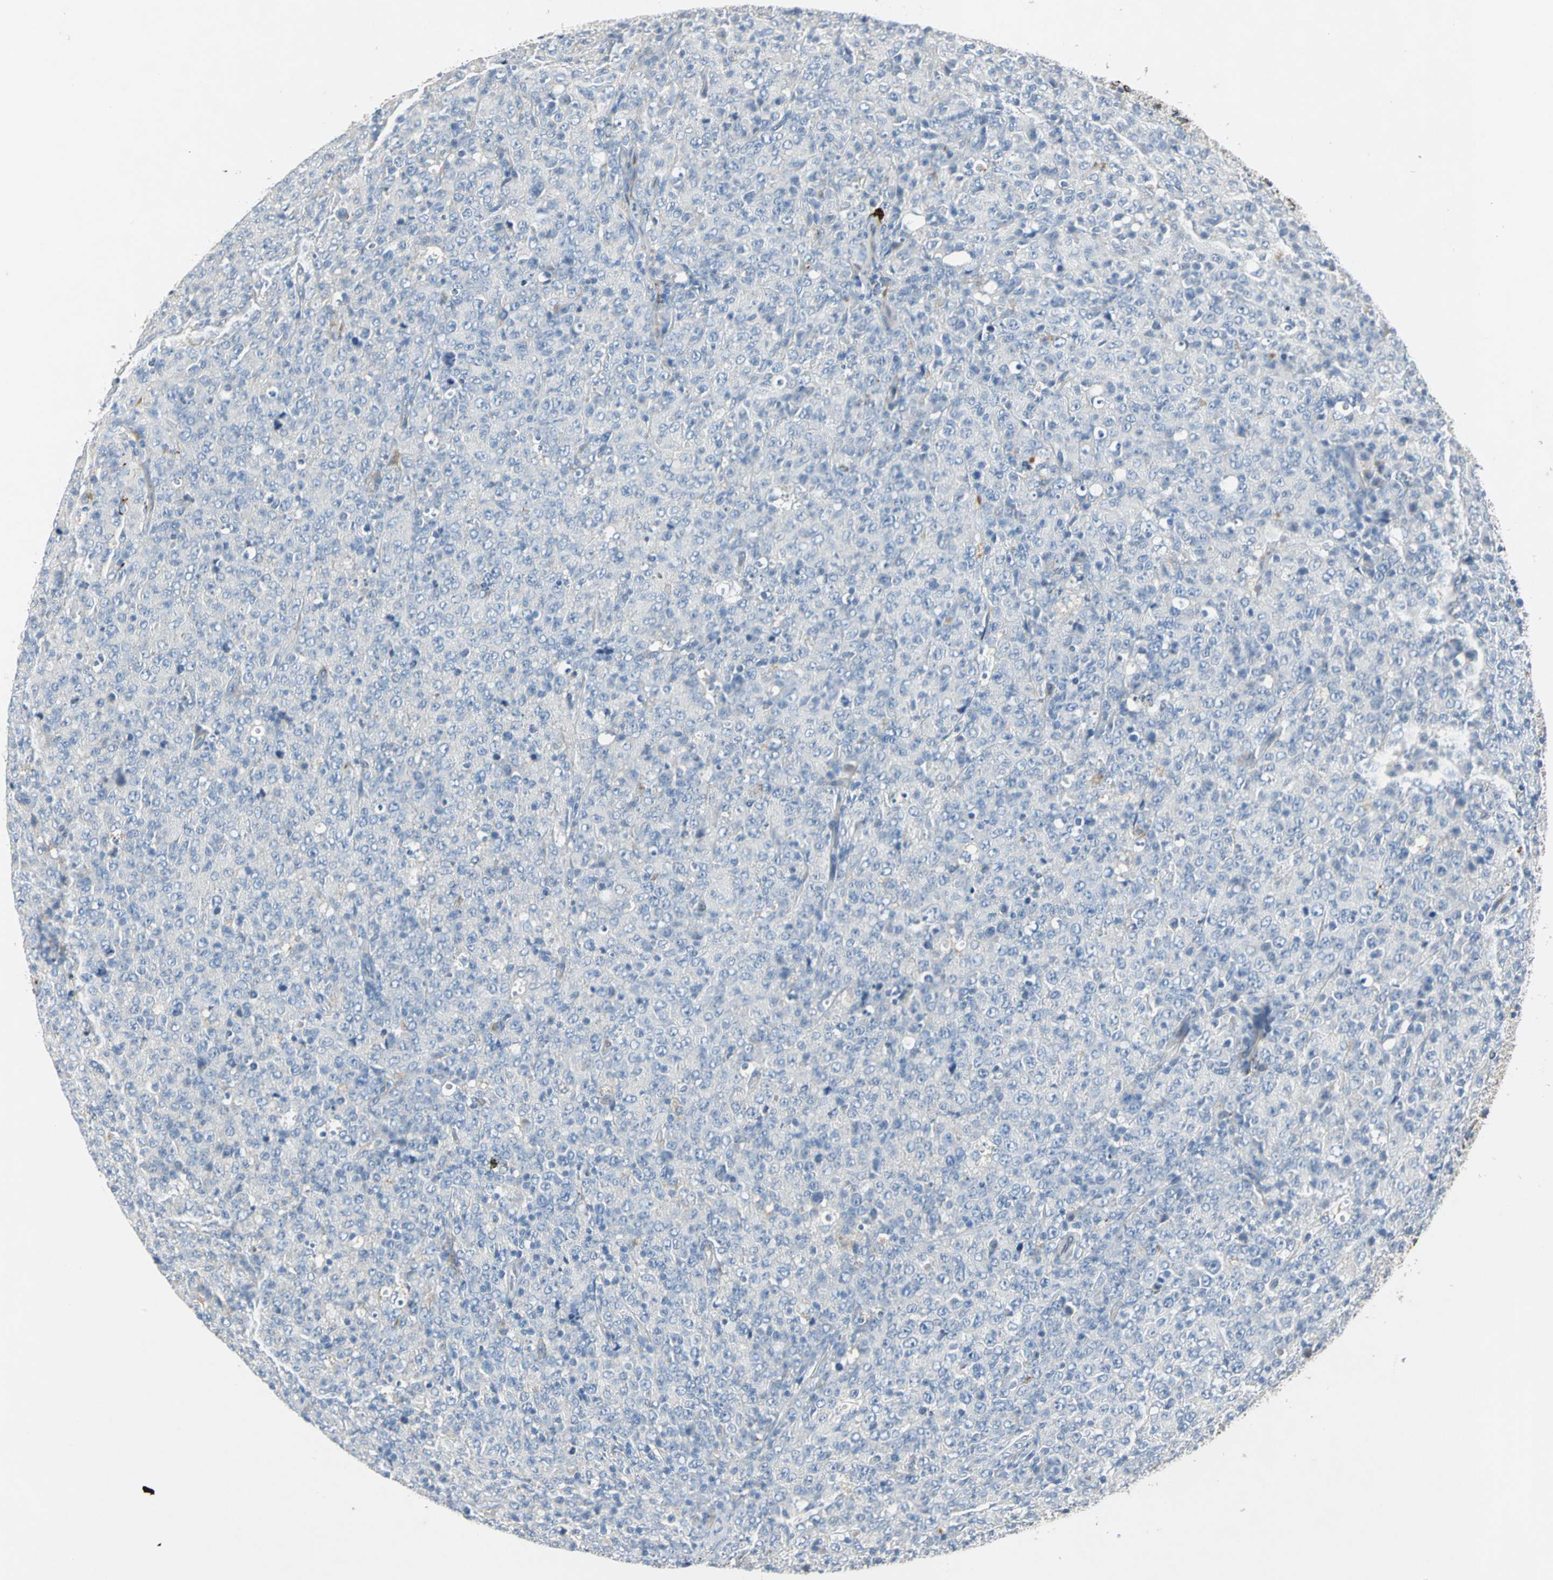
{"staining": {"intensity": "negative", "quantity": "none", "location": "none"}, "tissue": "lymphoma", "cell_type": "Tumor cells", "image_type": "cancer", "snomed": [{"axis": "morphology", "description": "Malignant lymphoma, non-Hodgkin's type, High grade"}, {"axis": "topography", "description": "Tonsil"}], "caption": "Tumor cells show no significant staining in lymphoma.", "gene": "EFNB3", "patient": {"sex": "female", "age": 36}}